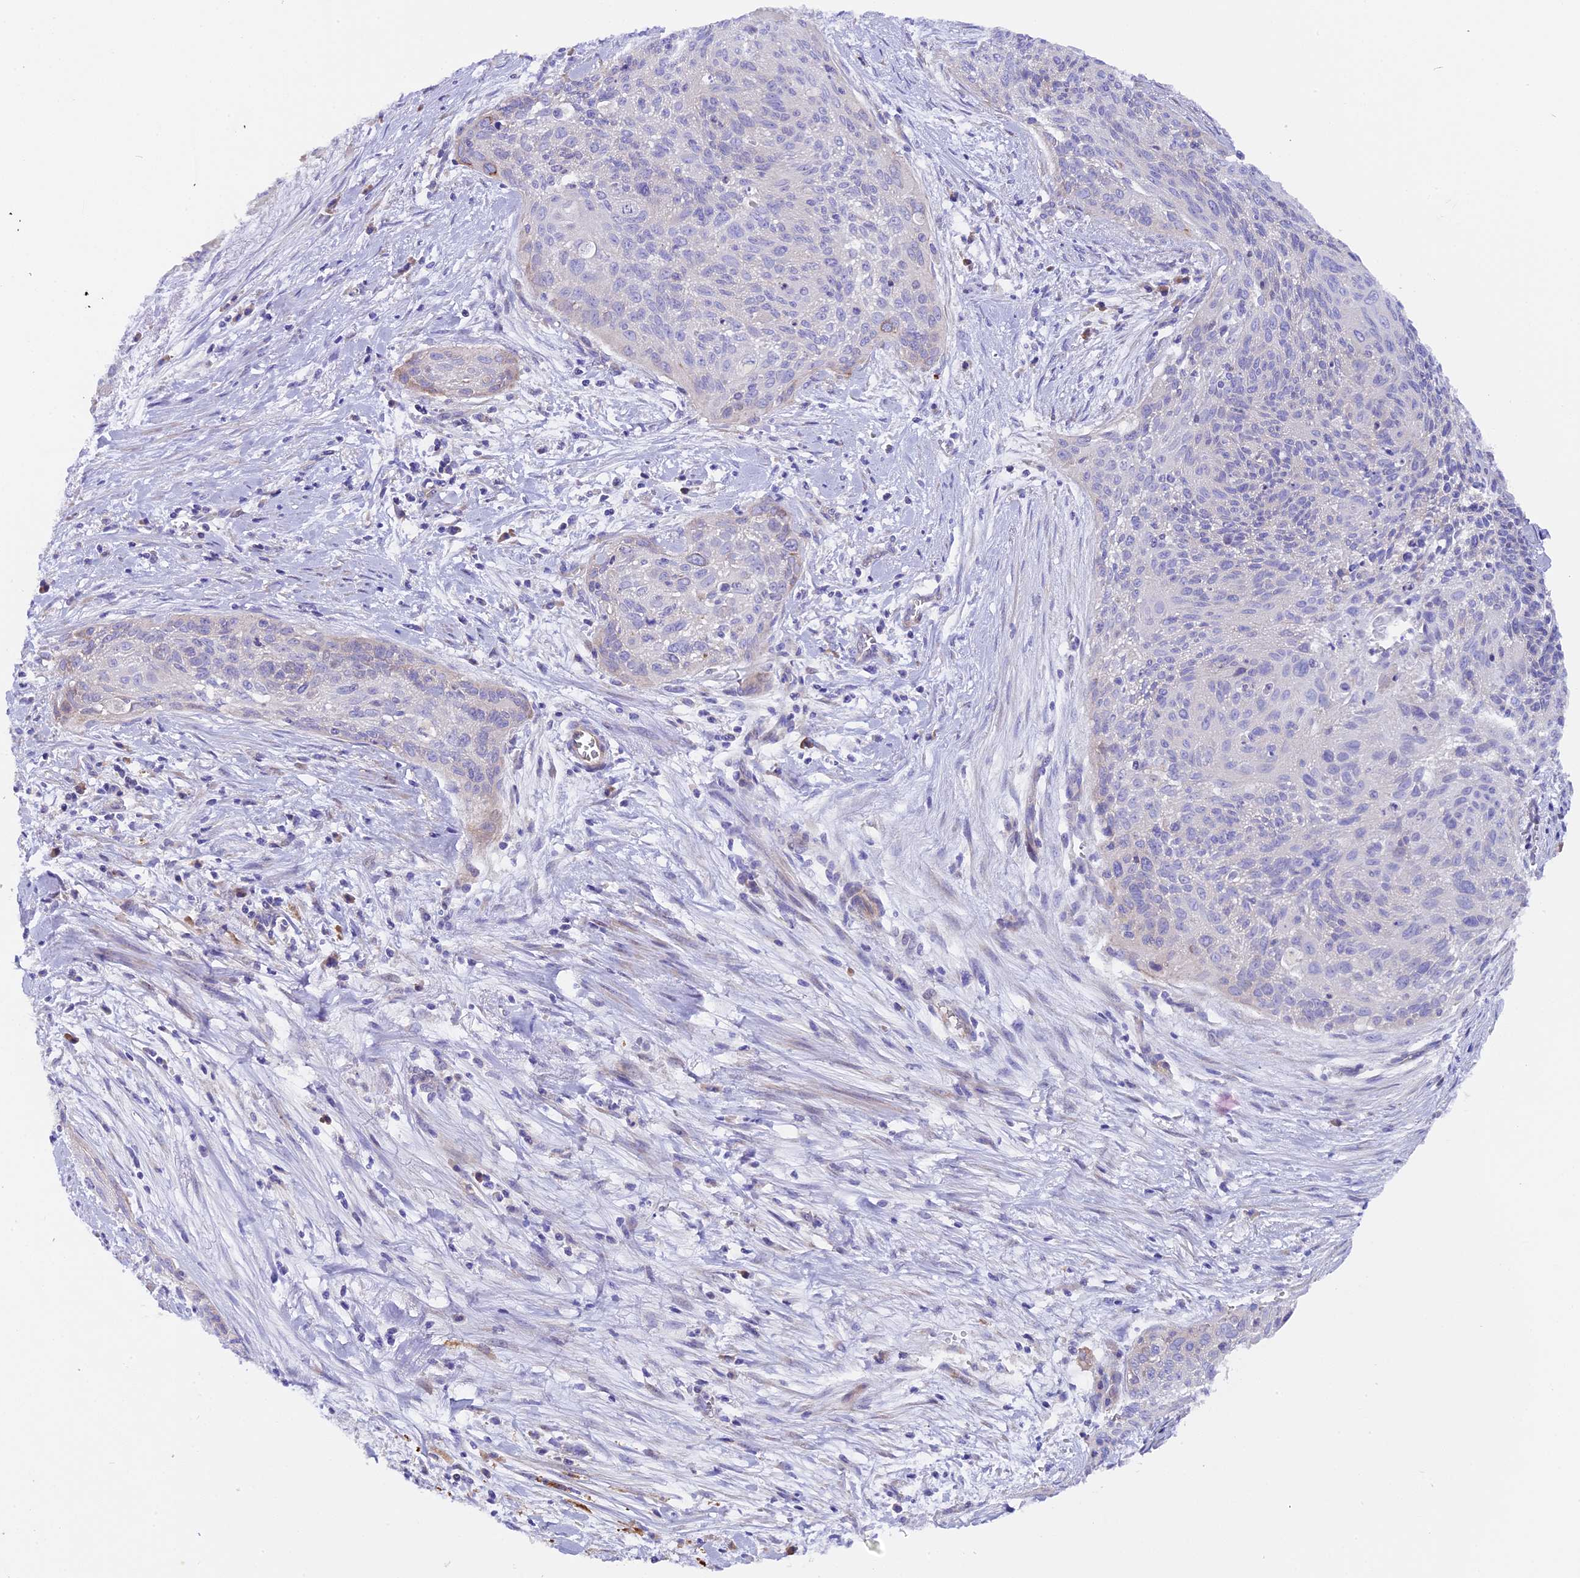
{"staining": {"intensity": "negative", "quantity": "none", "location": "none"}, "tissue": "cervical cancer", "cell_type": "Tumor cells", "image_type": "cancer", "snomed": [{"axis": "morphology", "description": "Squamous cell carcinoma, NOS"}, {"axis": "topography", "description": "Cervix"}], "caption": "Immunohistochemistry (IHC) micrograph of human cervical squamous cell carcinoma stained for a protein (brown), which displays no staining in tumor cells.", "gene": "PIGU", "patient": {"sex": "female", "age": 55}}